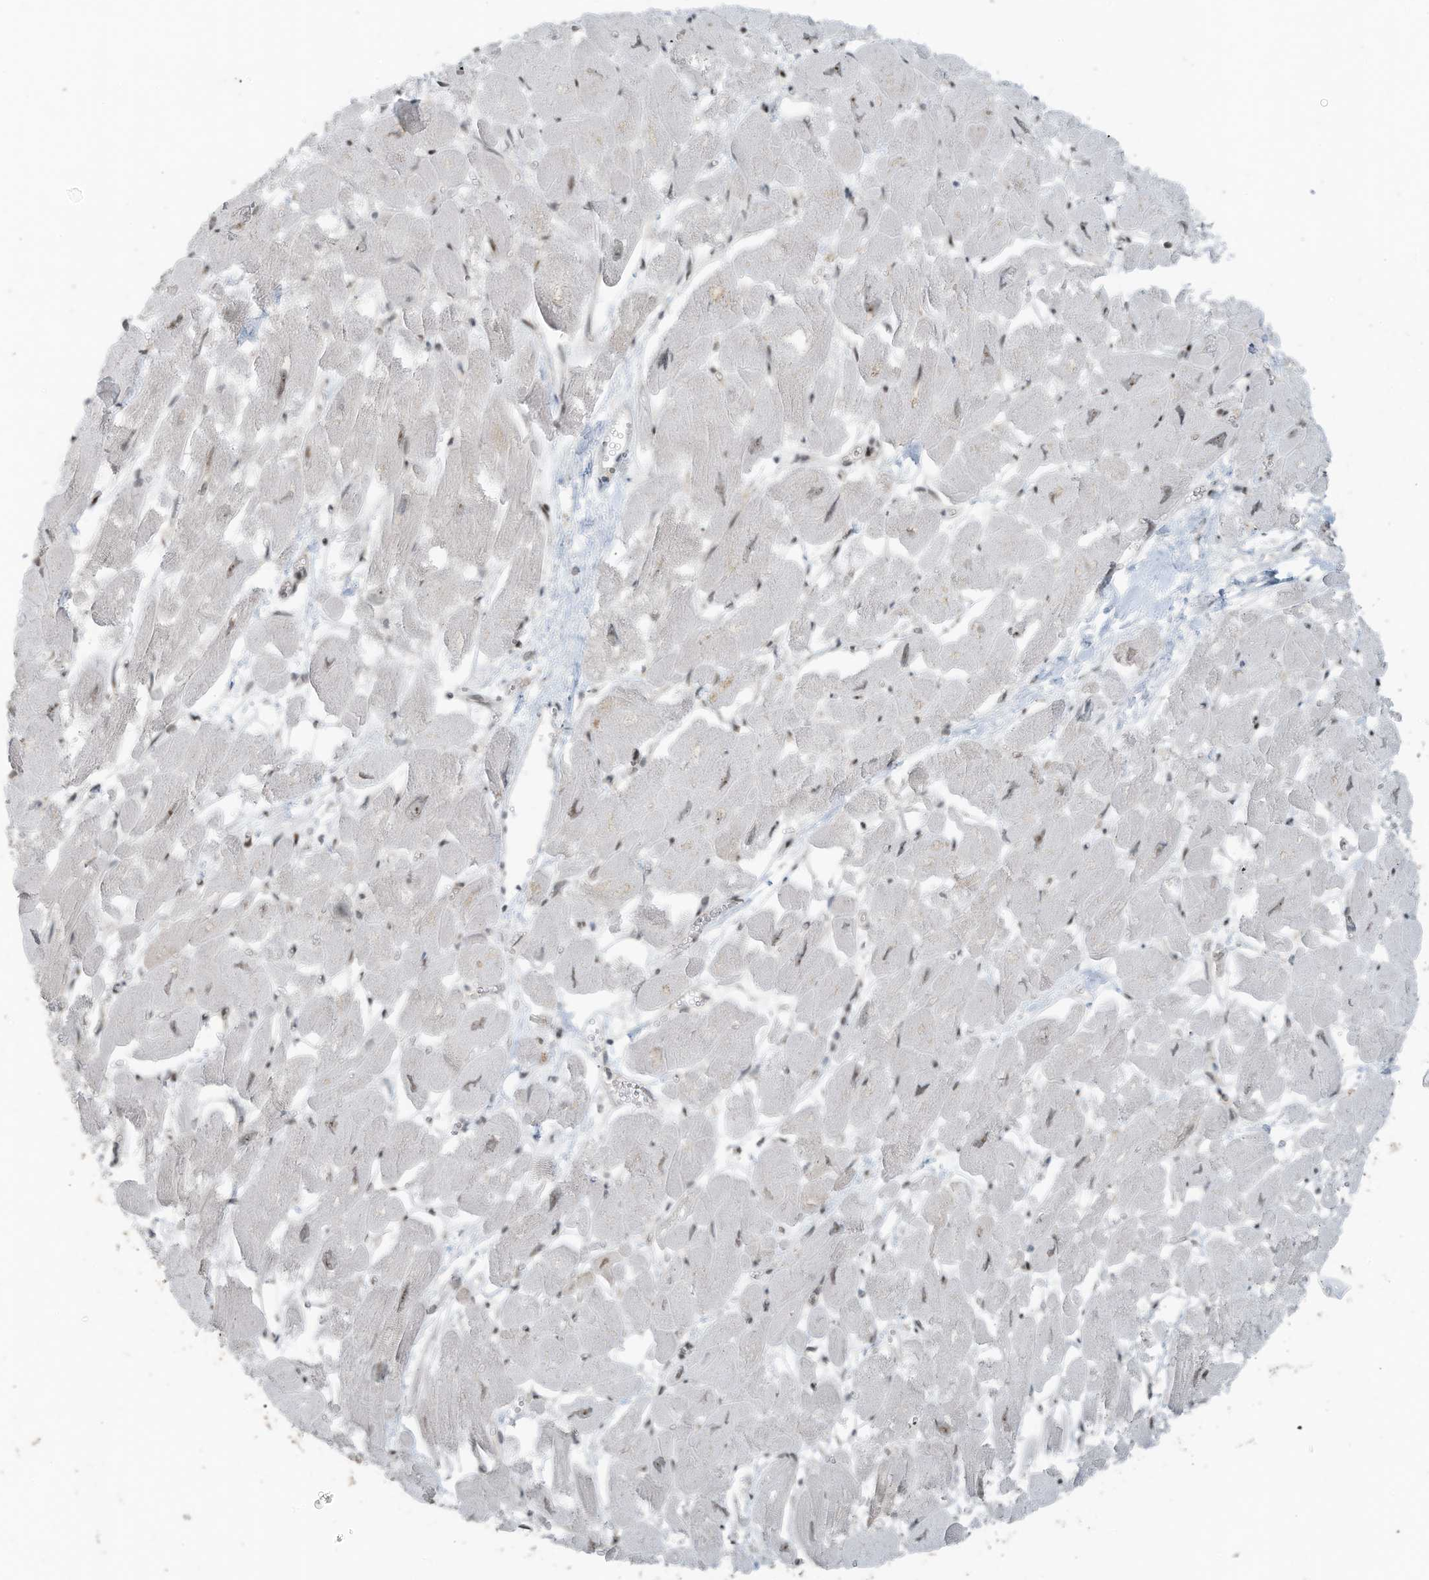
{"staining": {"intensity": "weak", "quantity": "25%-75%", "location": "nuclear"}, "tissue": "heart muscle", "cell_type": "Cardiomyocytes", "image_type": "normal", "snomed": [{"axis": "morphology", "description": "Normal tissue, NOS"}, {"axis": "topography", "description": "Heart"}], "caption": "Brown immunohistochemical staining in normal heart muscle shows weak nuclear positivity in about 25%-75% of cardiomyocytes.", "gene": "PCNP", "patient": {"sex": "male", "age": 54}}